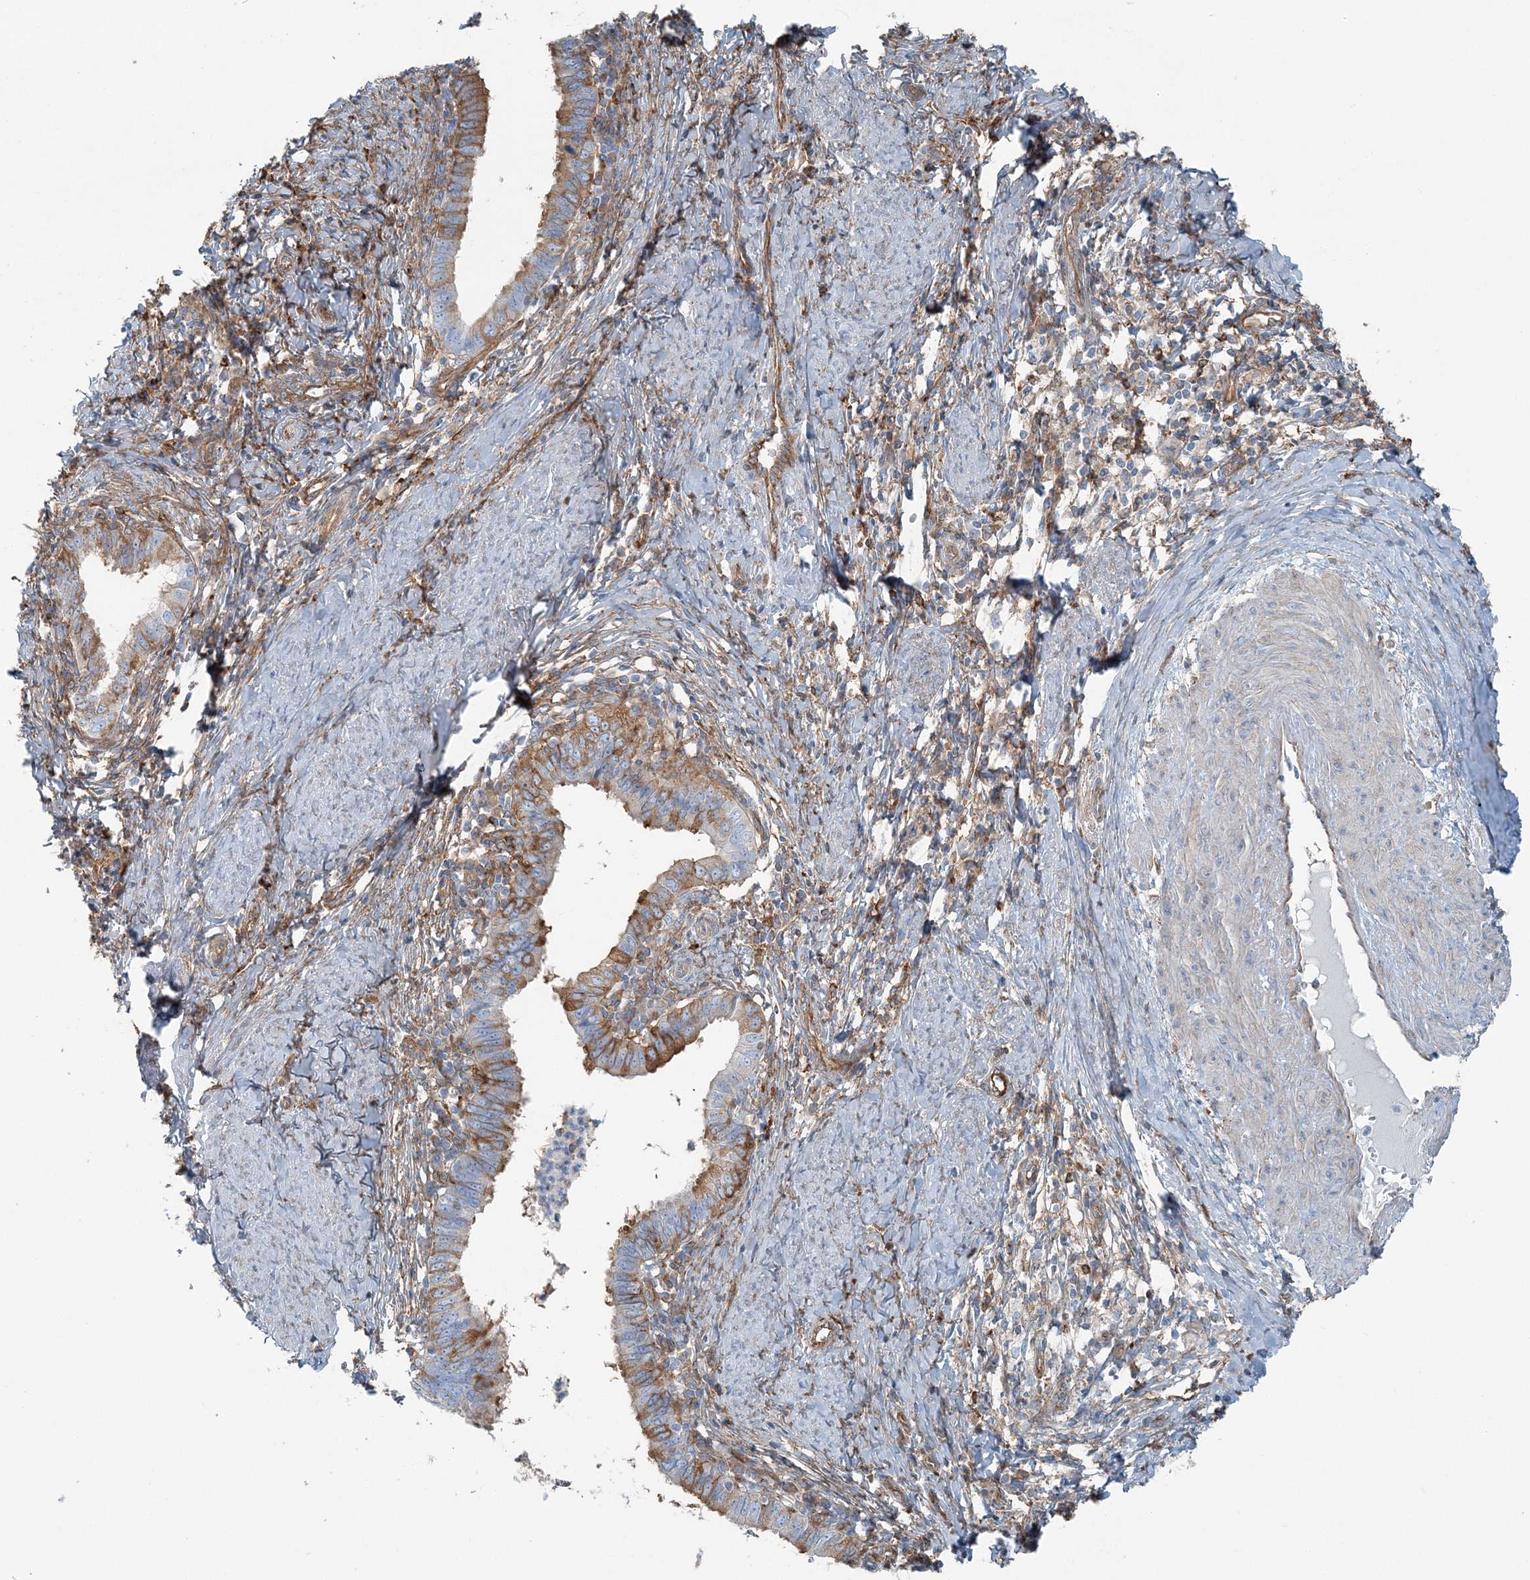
{"staining": {"intensity": "moderate", "quantity": "25%-75%", "location": "cytoplasmic/membranous"}, "tissue": "cervical cancer", "cell_type": "Tumor cells", "image_type": "cancer", "snomed": [{"axis": "morphology", "description": "Adenocarcinoma, NOS"}, {"axis": "topography", "description": "Cervix"}], "caption": "The histopathology image exhibits immunohistochemical staining of cervical adenocarcinoma. There is moderate cytoplasmic/membranous expression is seen in about 25%-75% of tumor cells.", "gene": "SNX2", "patient": {"sex": "female", "age": 36}}